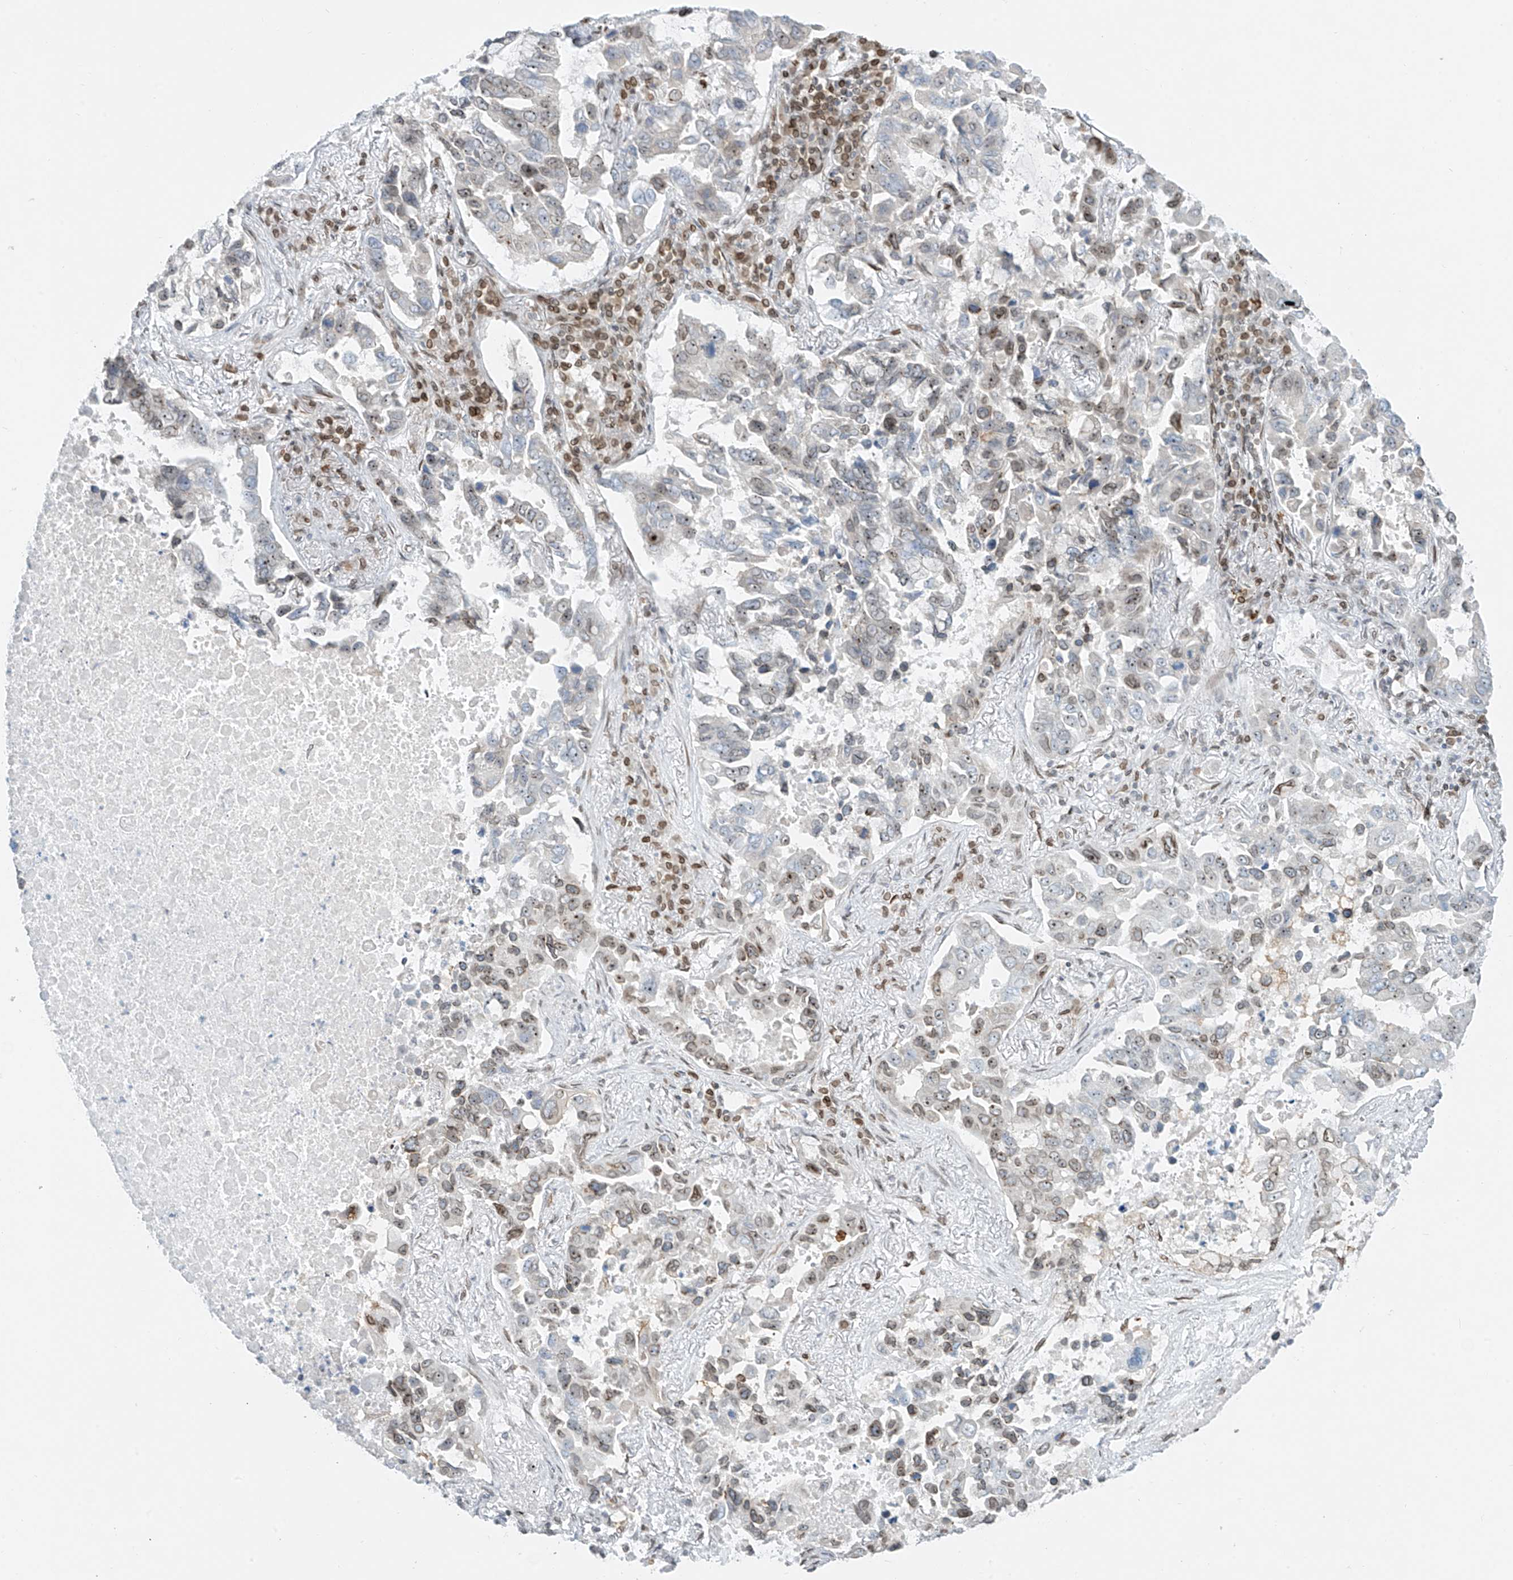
{"staining": {"intensity": "moderate", "quantity": "25%-75%", "location": "nuclear"}, "tissue": "lung cancer", "cell_type": "Tumor cells", "image_type": "cancer", "snomed": [{"axis": "morphology", "description": "Adenocarcinoma, NOS"}, {"axis": "topography", "description": "Lung"}], "caption": "Immunohistochemical staining of human lung cancer displays moderate nuclear protein positivity in about 25%-75% of tumor cells.", "gene": "SAMD15", "patient": {"sex": "male", "age": 64}}